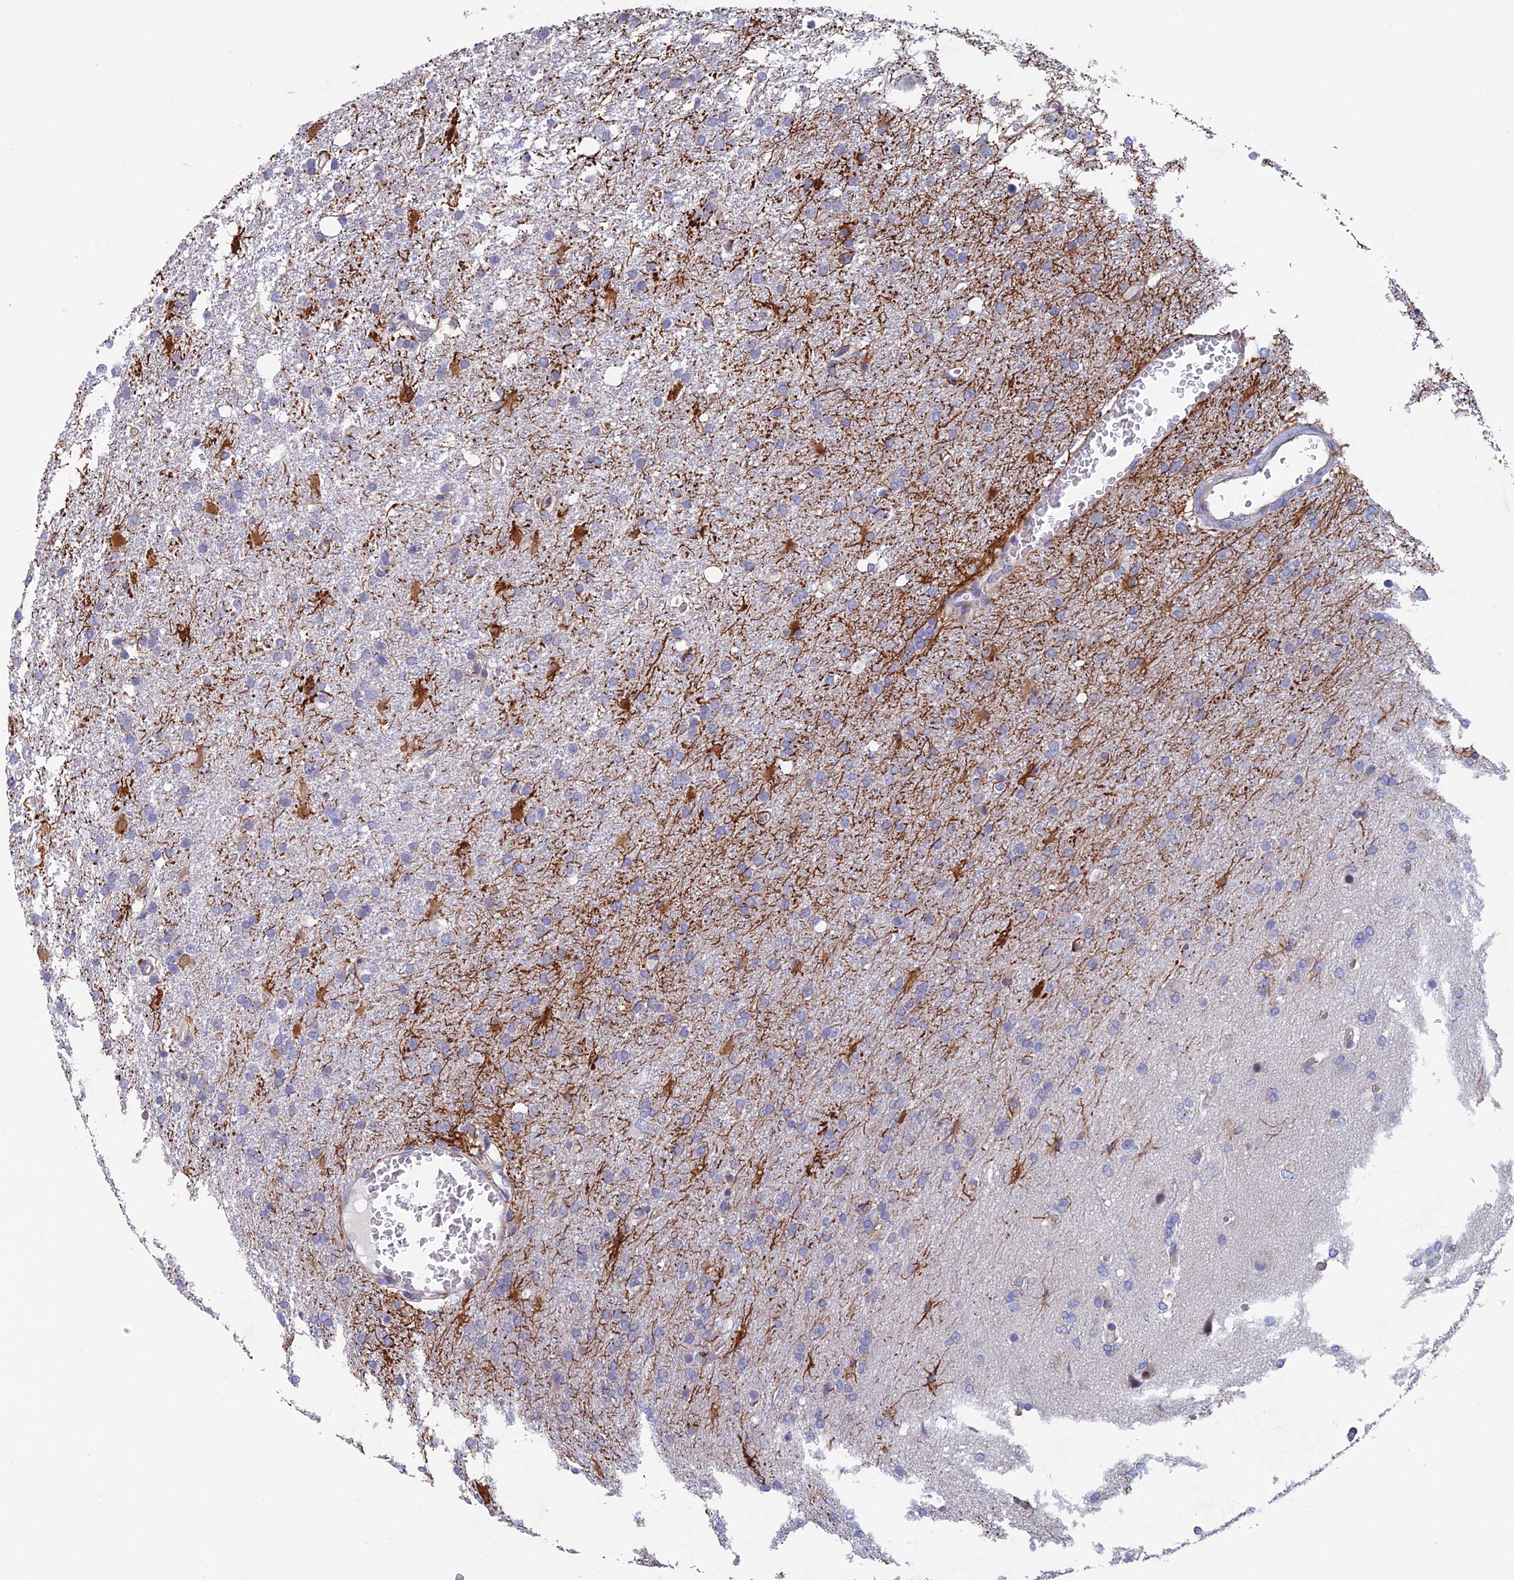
{"staining": {"intensity": "negative", "quantity": "none", "location": "none"}, "tissue": "glioma", "cell_type": "Tumor cells", "image_type": "cancer", "snomed": [{"axis": "morphology", "description": "Glioma, malignant, High grade"}, {"axis": "topography", "description": "Brain"}], "caption": "DAB immunohistochemical staining of human high-grade glioma (malignant) exhibits no significant positivity in tumor cells. (DAB immunohistochemistry (IHC), high magnification).", "gene": "USP37", "patient": {"sex": "female", "age": 74}}